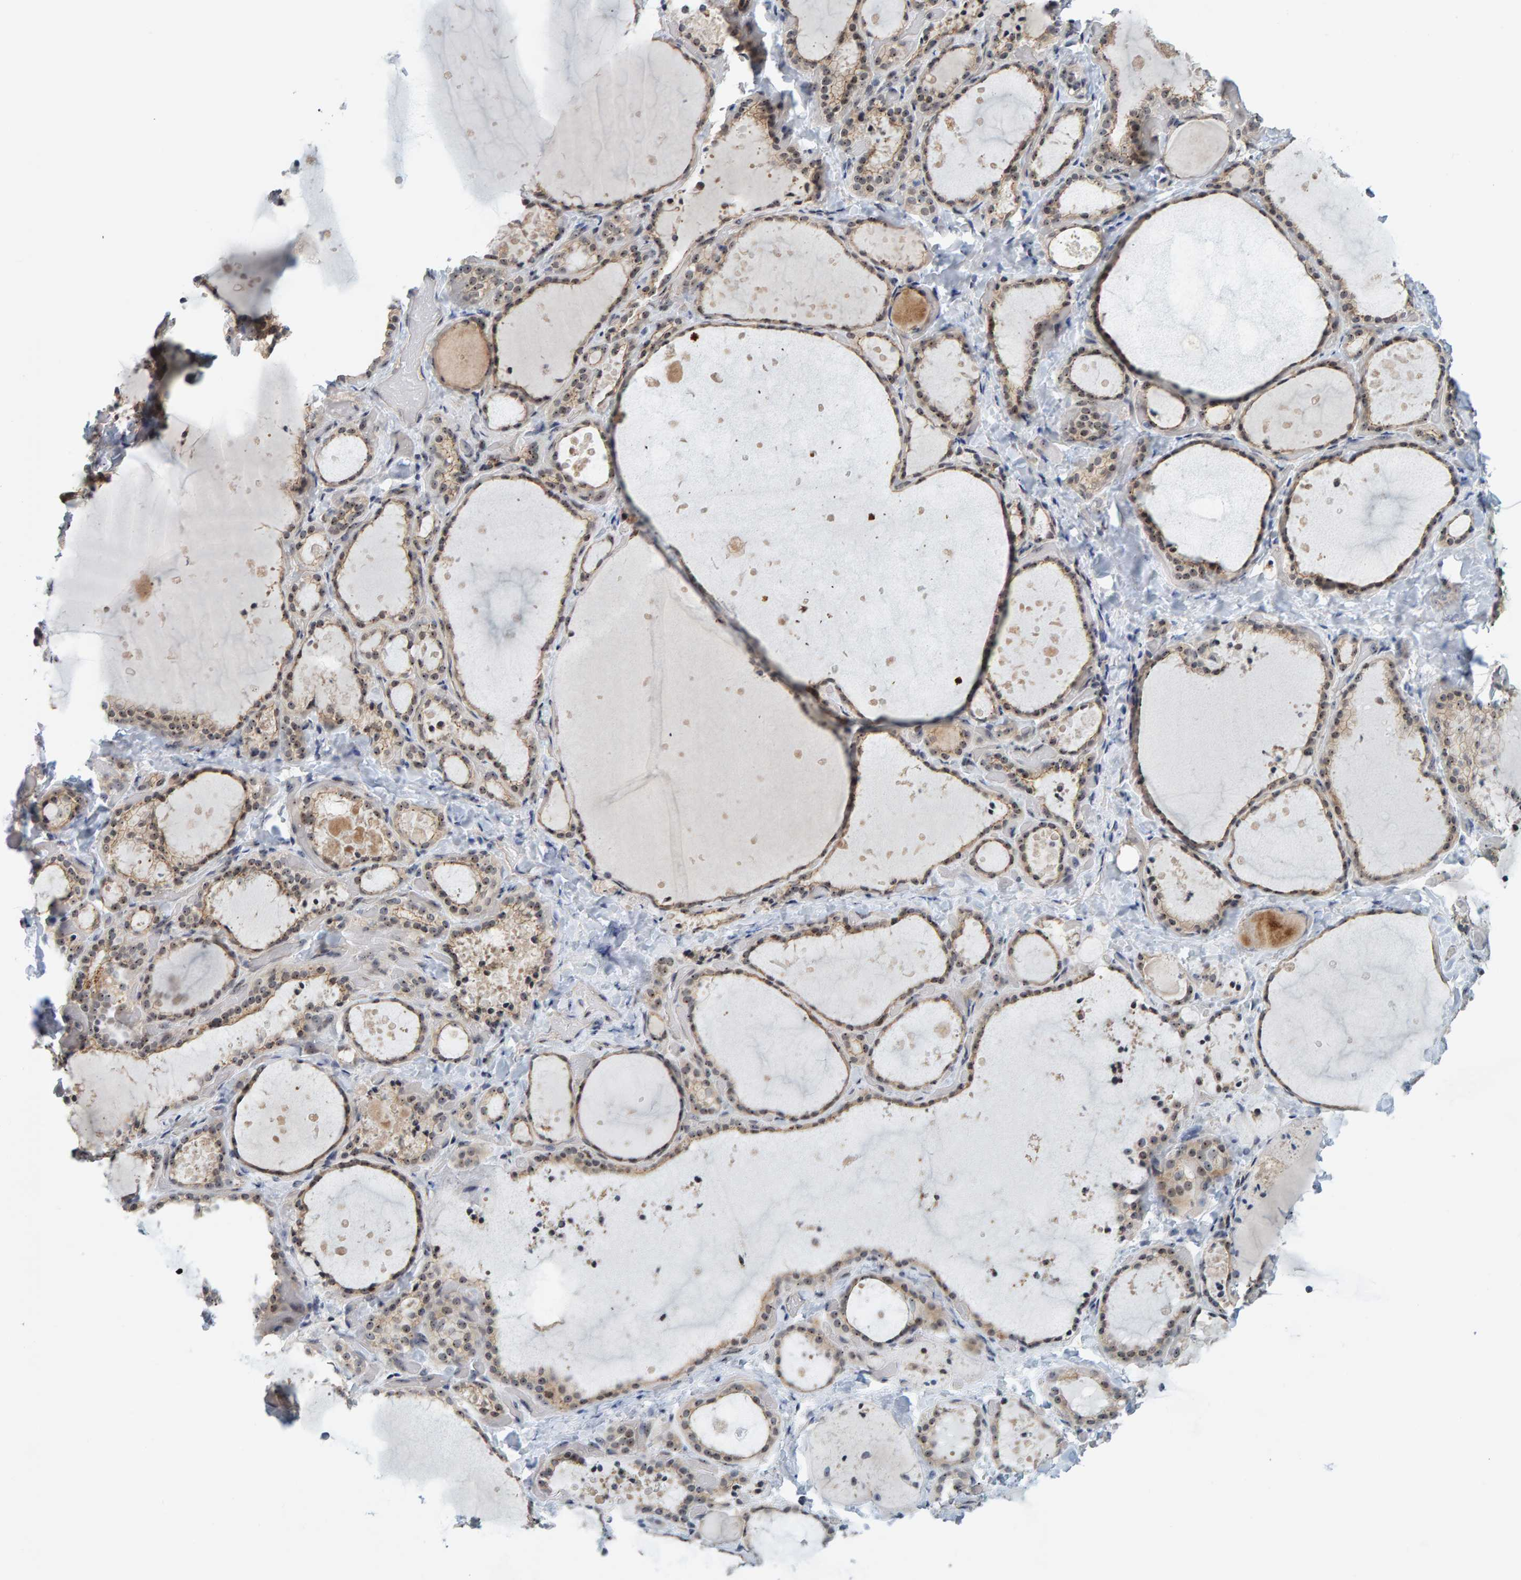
{"staining": {"intensity": "moderate", "quantity": ">75%", "location": "cytoplasmic/membranous,nuclear"}, "tissue": "thyroid gland", "cell_type": "Glandular cells", "image_type": "normal", "snomed": [{"axis": "morphology", "description": "Normal tissue, NOS"}, {"axis": "topography", "description": "Thyroid gland"}], "caption": "This histopathology image reveals benign thyroid gland stained with immunohistochemistry (IHC) to label a protein in brown. The cytoplasmic/membranous,nuclear of glandular cells show moderate positivity for the protein. Nuclei are counter-stained blue.", "gene": "POLR1E", "patient": {"sex": "female", "age": 44}}